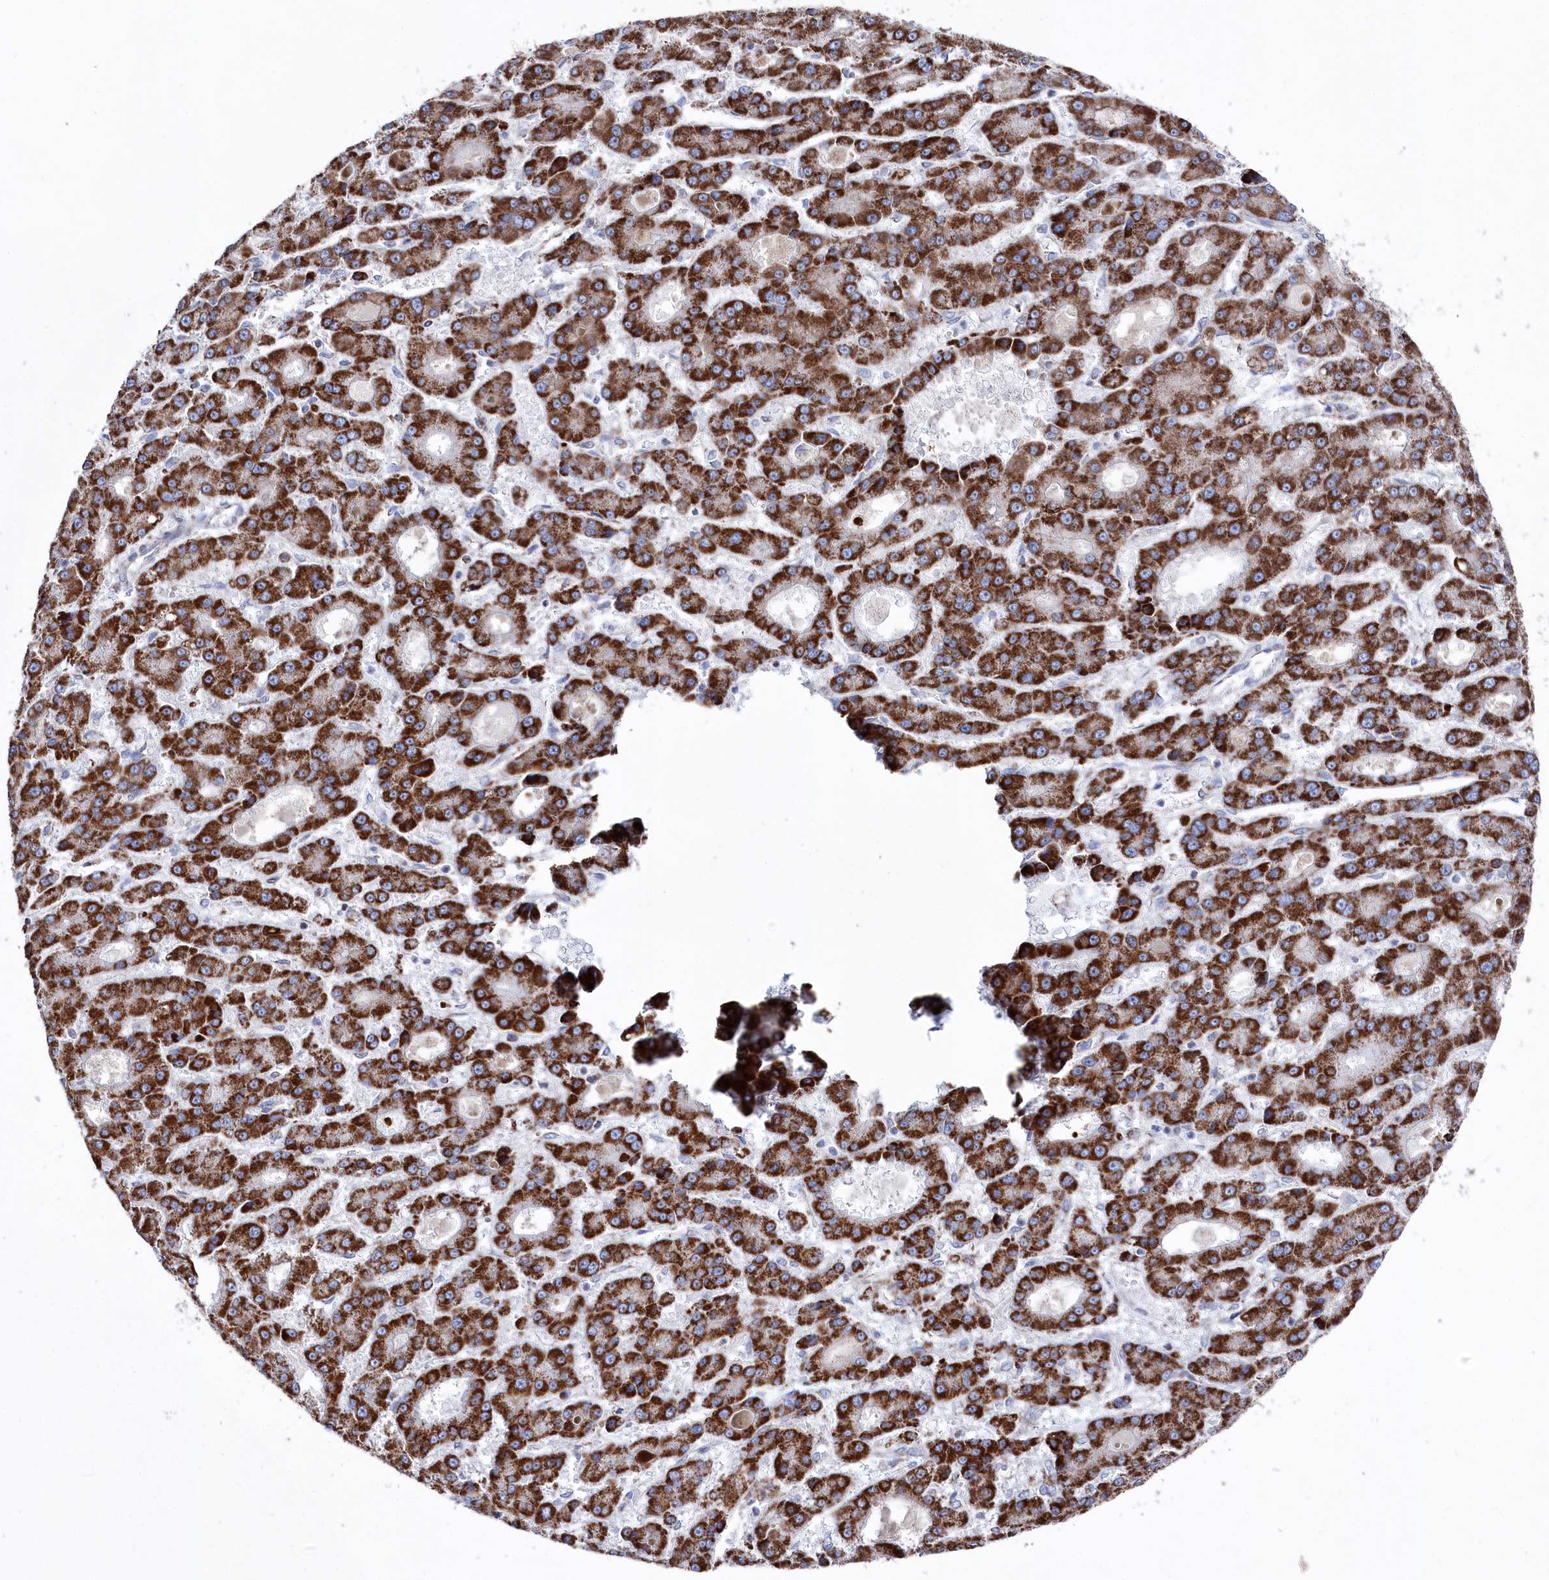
{"staining": {"intensity": "strong", "quantity": ">75%", "location": "cytoplasmic/membranous"}, "tissue": "liver cancer", "cell_type": "Tumor cells", "image_type": "cancer", "snomed": [{"axis": "morphology", "description": "Carcinoma, Hepatocellular, NOS"}, {"axis": "topography", "description": "Liver"}], "caption": "DAB (3,3'-diaminobenzidine) immunohistochemical staining of liver cancer displays strong cytoplasmic/membranous protein positivity in about >75% of tumor cells.", "gene": "GLS2", "patient": {"sex": "male", "age": 70}}